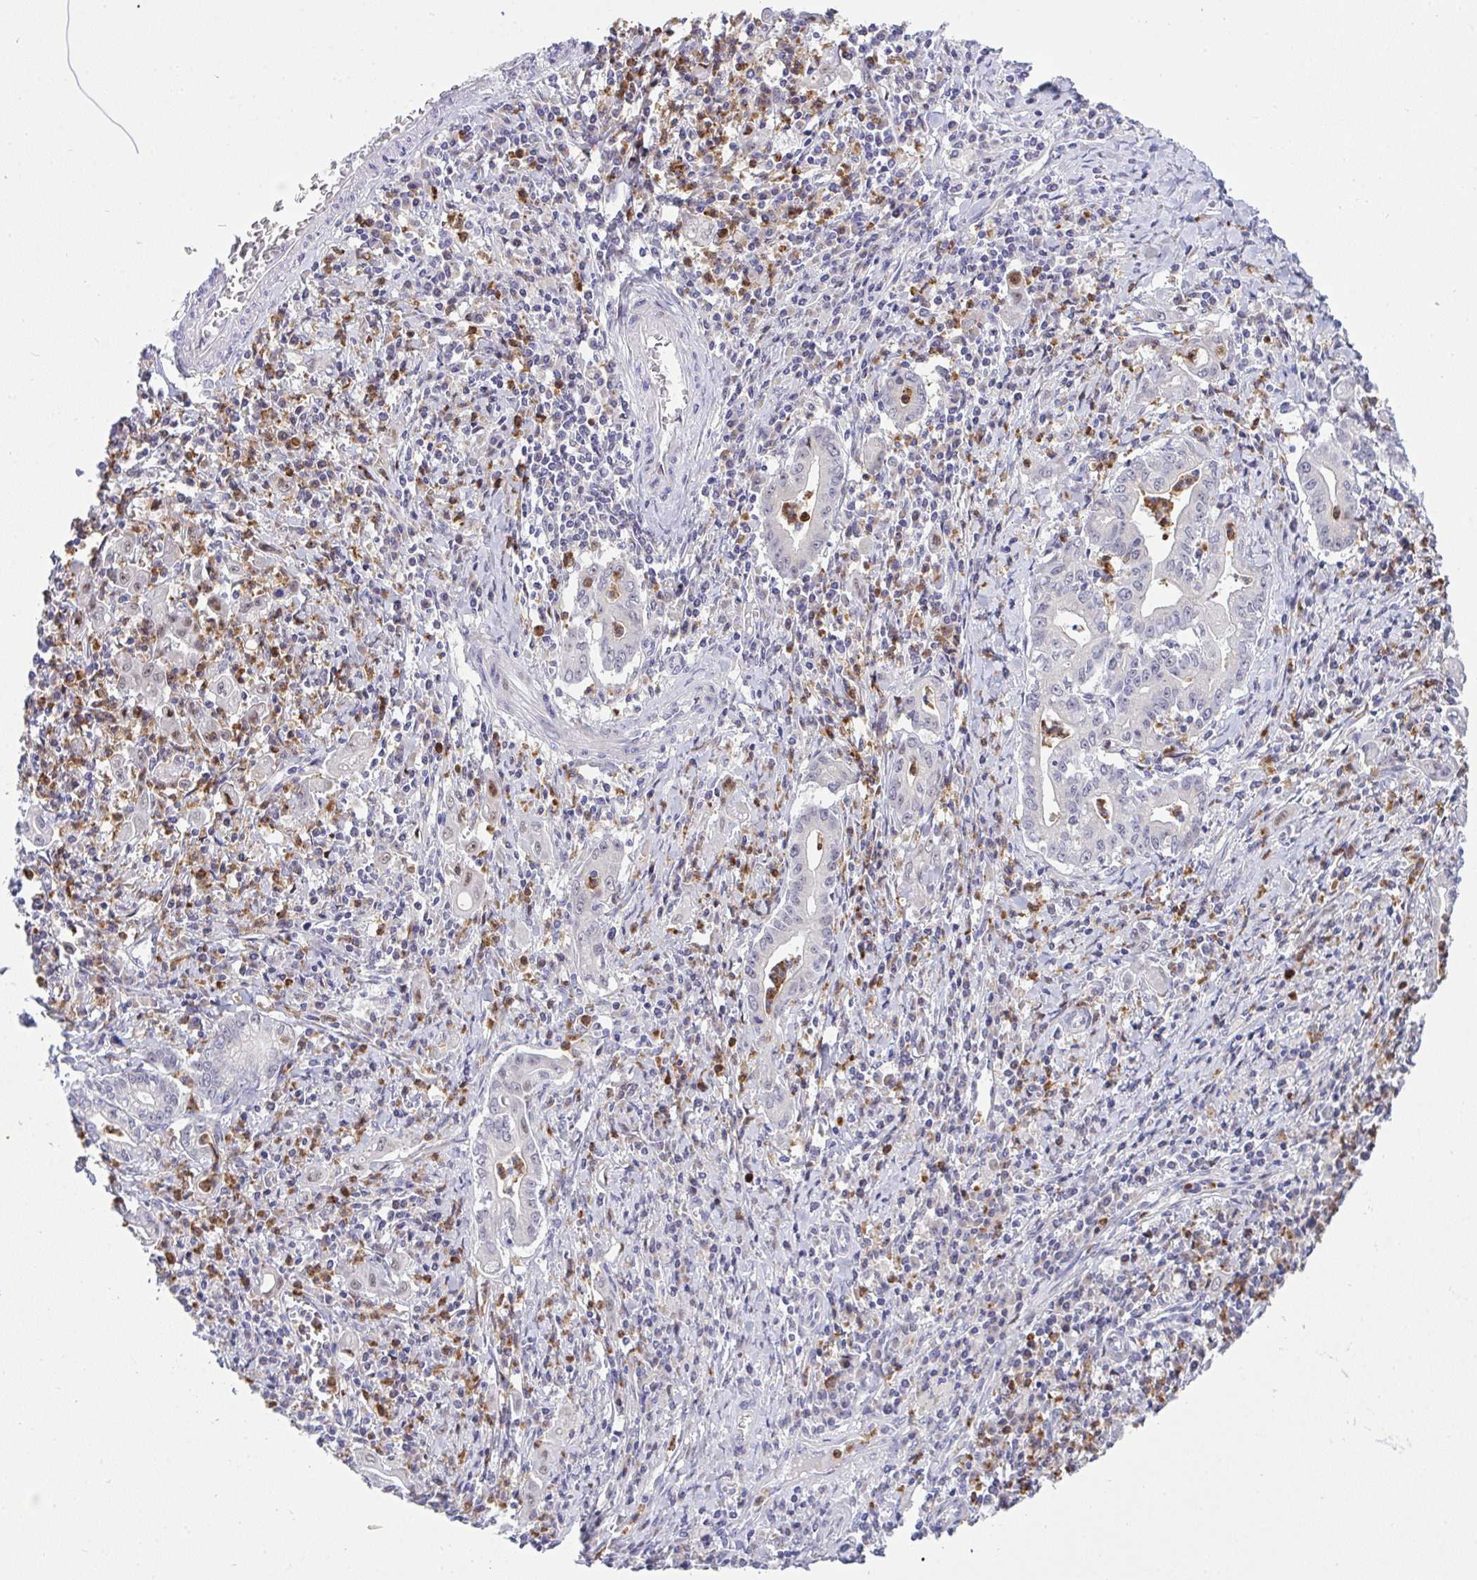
{"staining": {"intensity": "weak", "quantity": "<25%", "location": "nuclear"}, "tissue": "stomach cancer", "cell_type": "Tumor cells", "image_type": "cancer", "snomed": [{"axis": "morphology", "description": "Adenocarcinoma, NOS"}, {"axis": "topography", "description": "Stomach, upper"}], "caption": "This is an immunohistochemistry histopathology image of adenocarcinoma (stomach). There is no expression in tumor cells.", "gene": "ZNF554", "patient": {"sex": "female", "age": 79}}